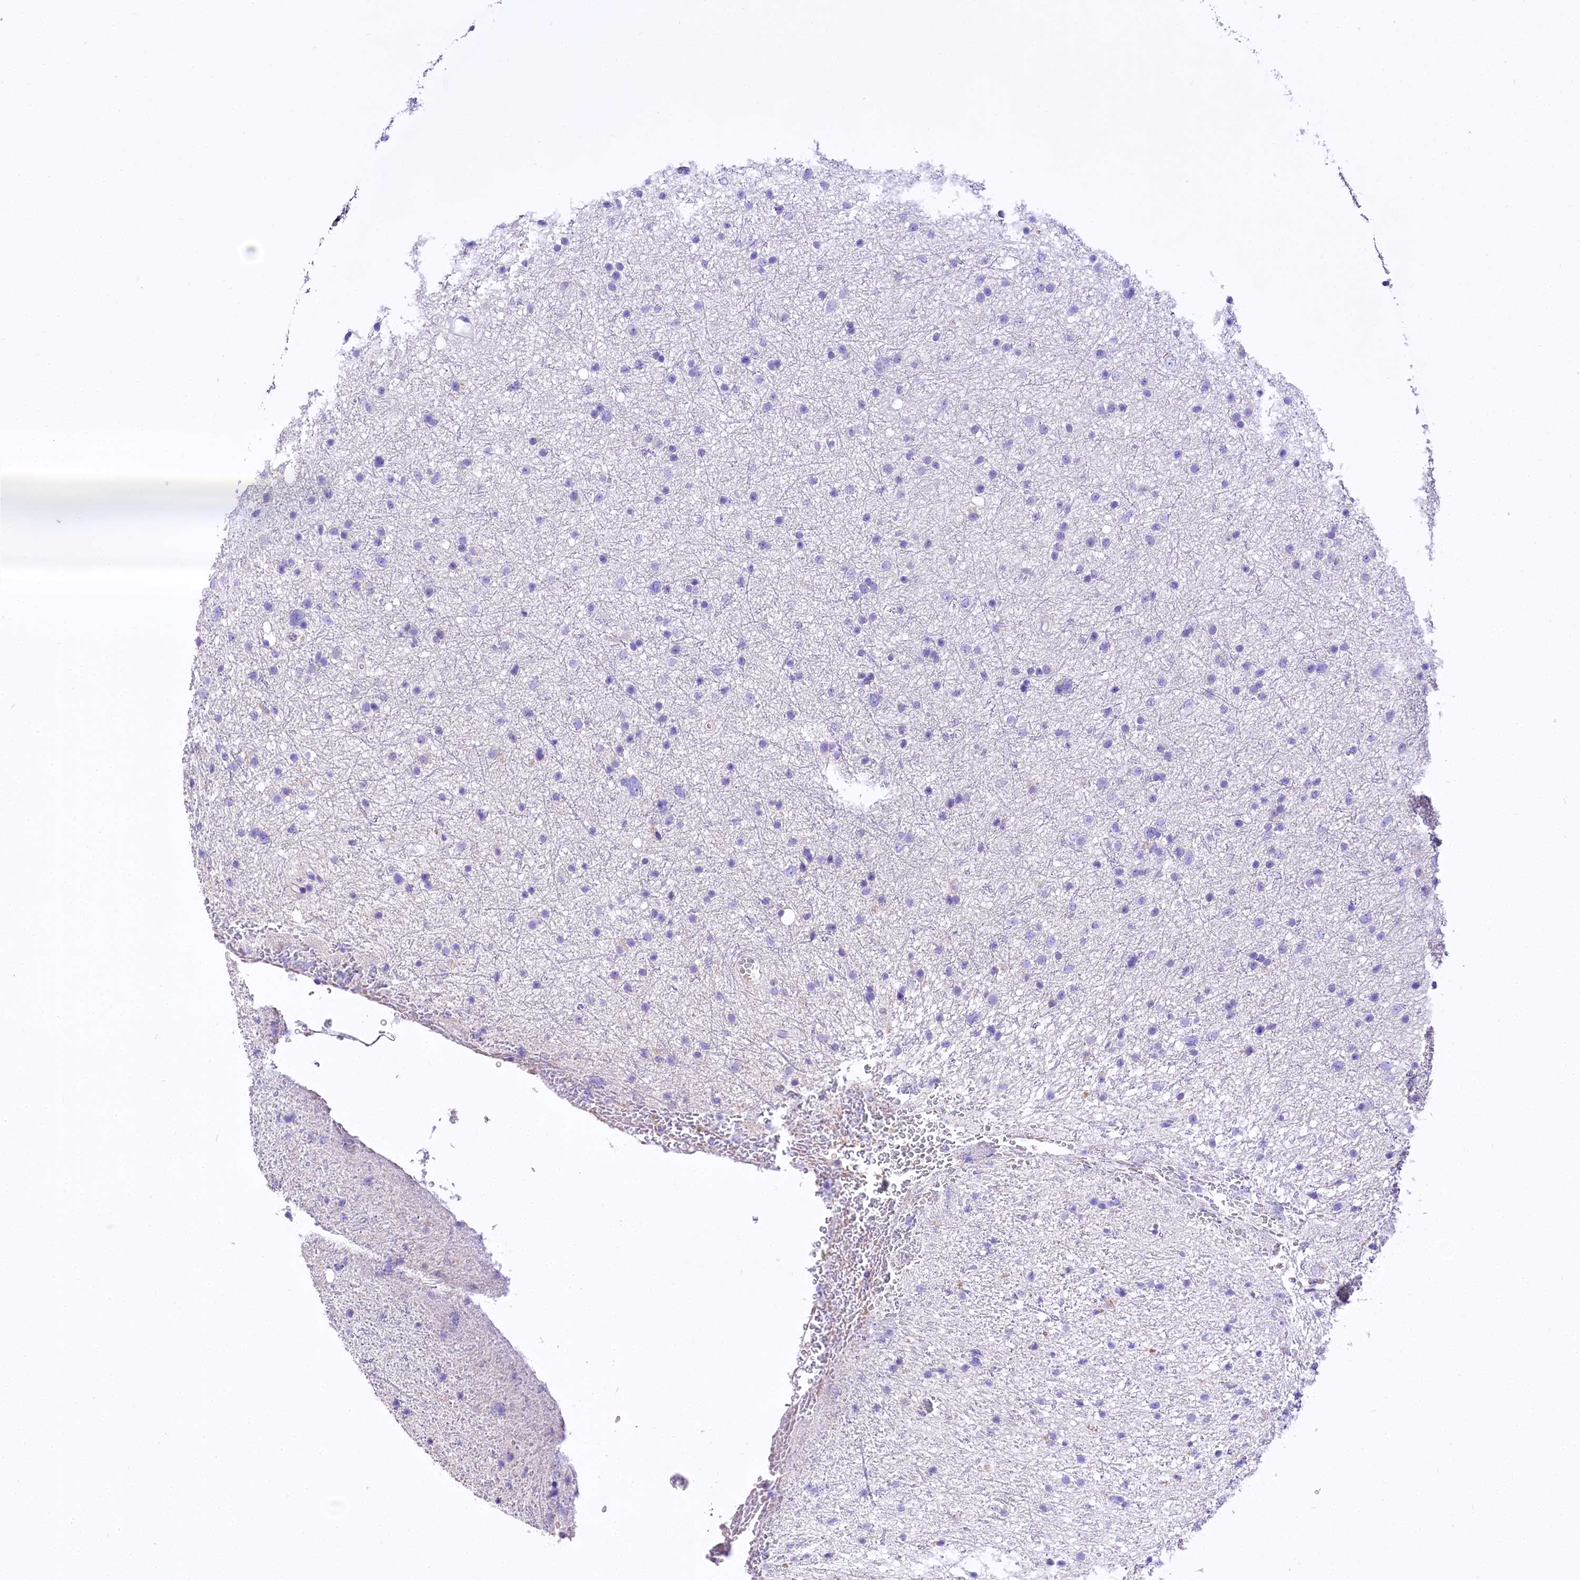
{"staining": {"intensity": "negative", "quantity": "none", "location": "none"}, "tissue": "glioma", "cell_type": "Tumor cells", "image_type": "cancer", "snomed": [{"axis": "morphology", "description": "Glioma, malignant, Low grade"}, {"axis": "topography", "description": "Cerebral cortex"}], "caption": "Histopathology image shows no significant protein staining in tumor cells of malignant glioma (low-grade). The staining is performed using DAB brown chromogen with nuclei counter-stained in using hematoxylin.", "gene": "A2ML1", "patient": {"sex": "female", "age": 39}}